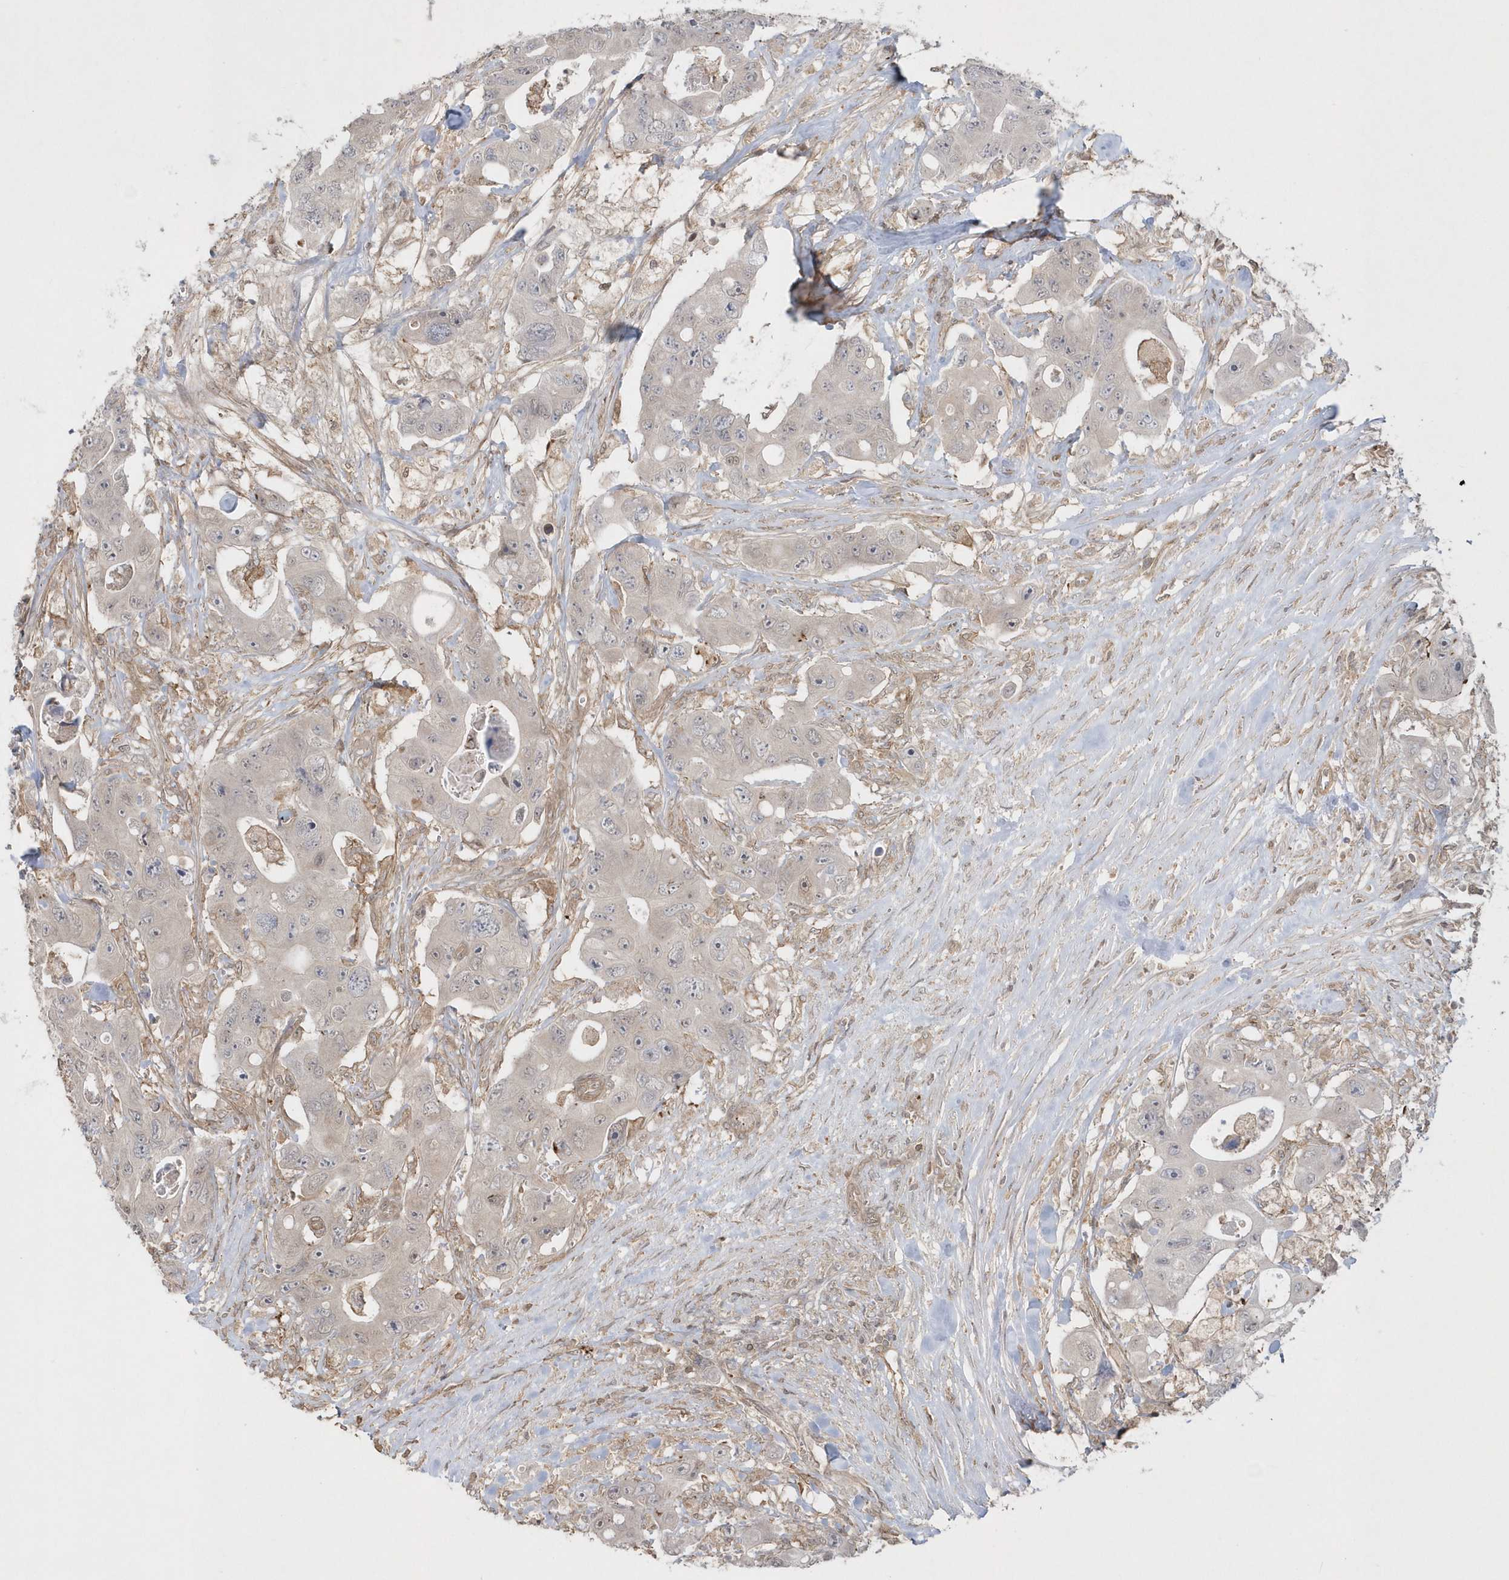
{"staining": {"intensity": "negative", "quantity": "none", "location": "none"}, "tissue": "colorectal cancer", "cell_type": "Tumor cells", "image_type": "cancer", "snomed": [{"axis": "morphology", "description": "Adenocarcinoma, NOS"}, {"axis": "topography", "description": "Colon"}], "caption": "Immunohistochemistry (IHC) of adenocarcinoma (colorectal) exhibits no expression in tumor cells.", "gene": "BSN", "patient": {"sex": "female", "age": 46}}